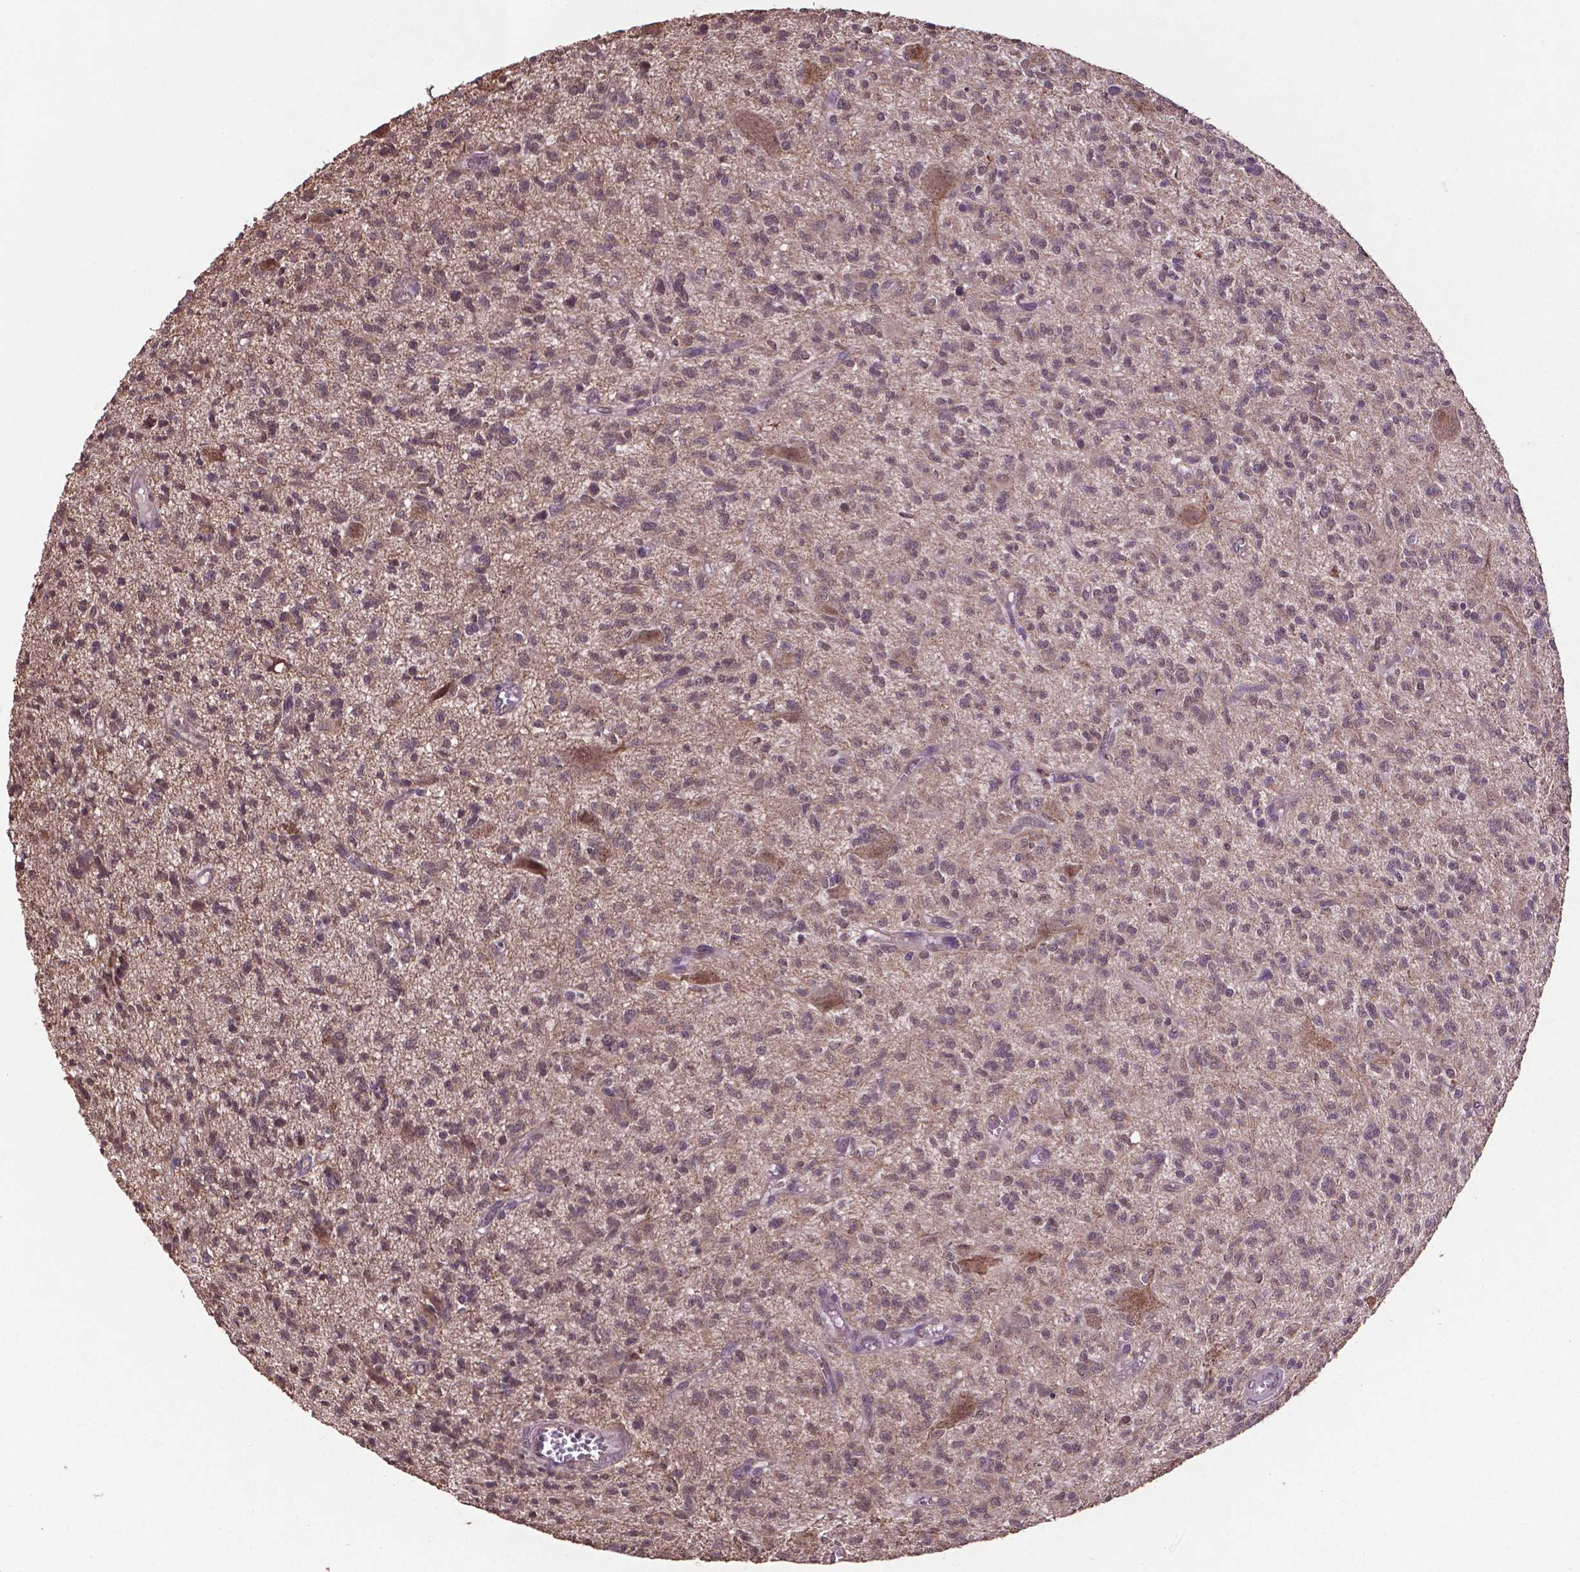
{"staining": {"intensity": "weak", "quantity": ">75%", "location": "cytoplasmic/membranous"}, "tissue": "glioma", "cell_type": "Tumor cells", "image_type": "cancer", "snomed": [{"axis": "morphology", "description": "Glioma, malignant, Low grade"}, {"axis": "topography", "description": "Brain"}], "caption": "Protein analysis of malignant low-grade glioma tissue demonstrates weak cytoplasmic/membranous expression in approximately >75% of tumor cells.", "gene": "DCAF1", "patient": {"sex": "male", "age": 64}}